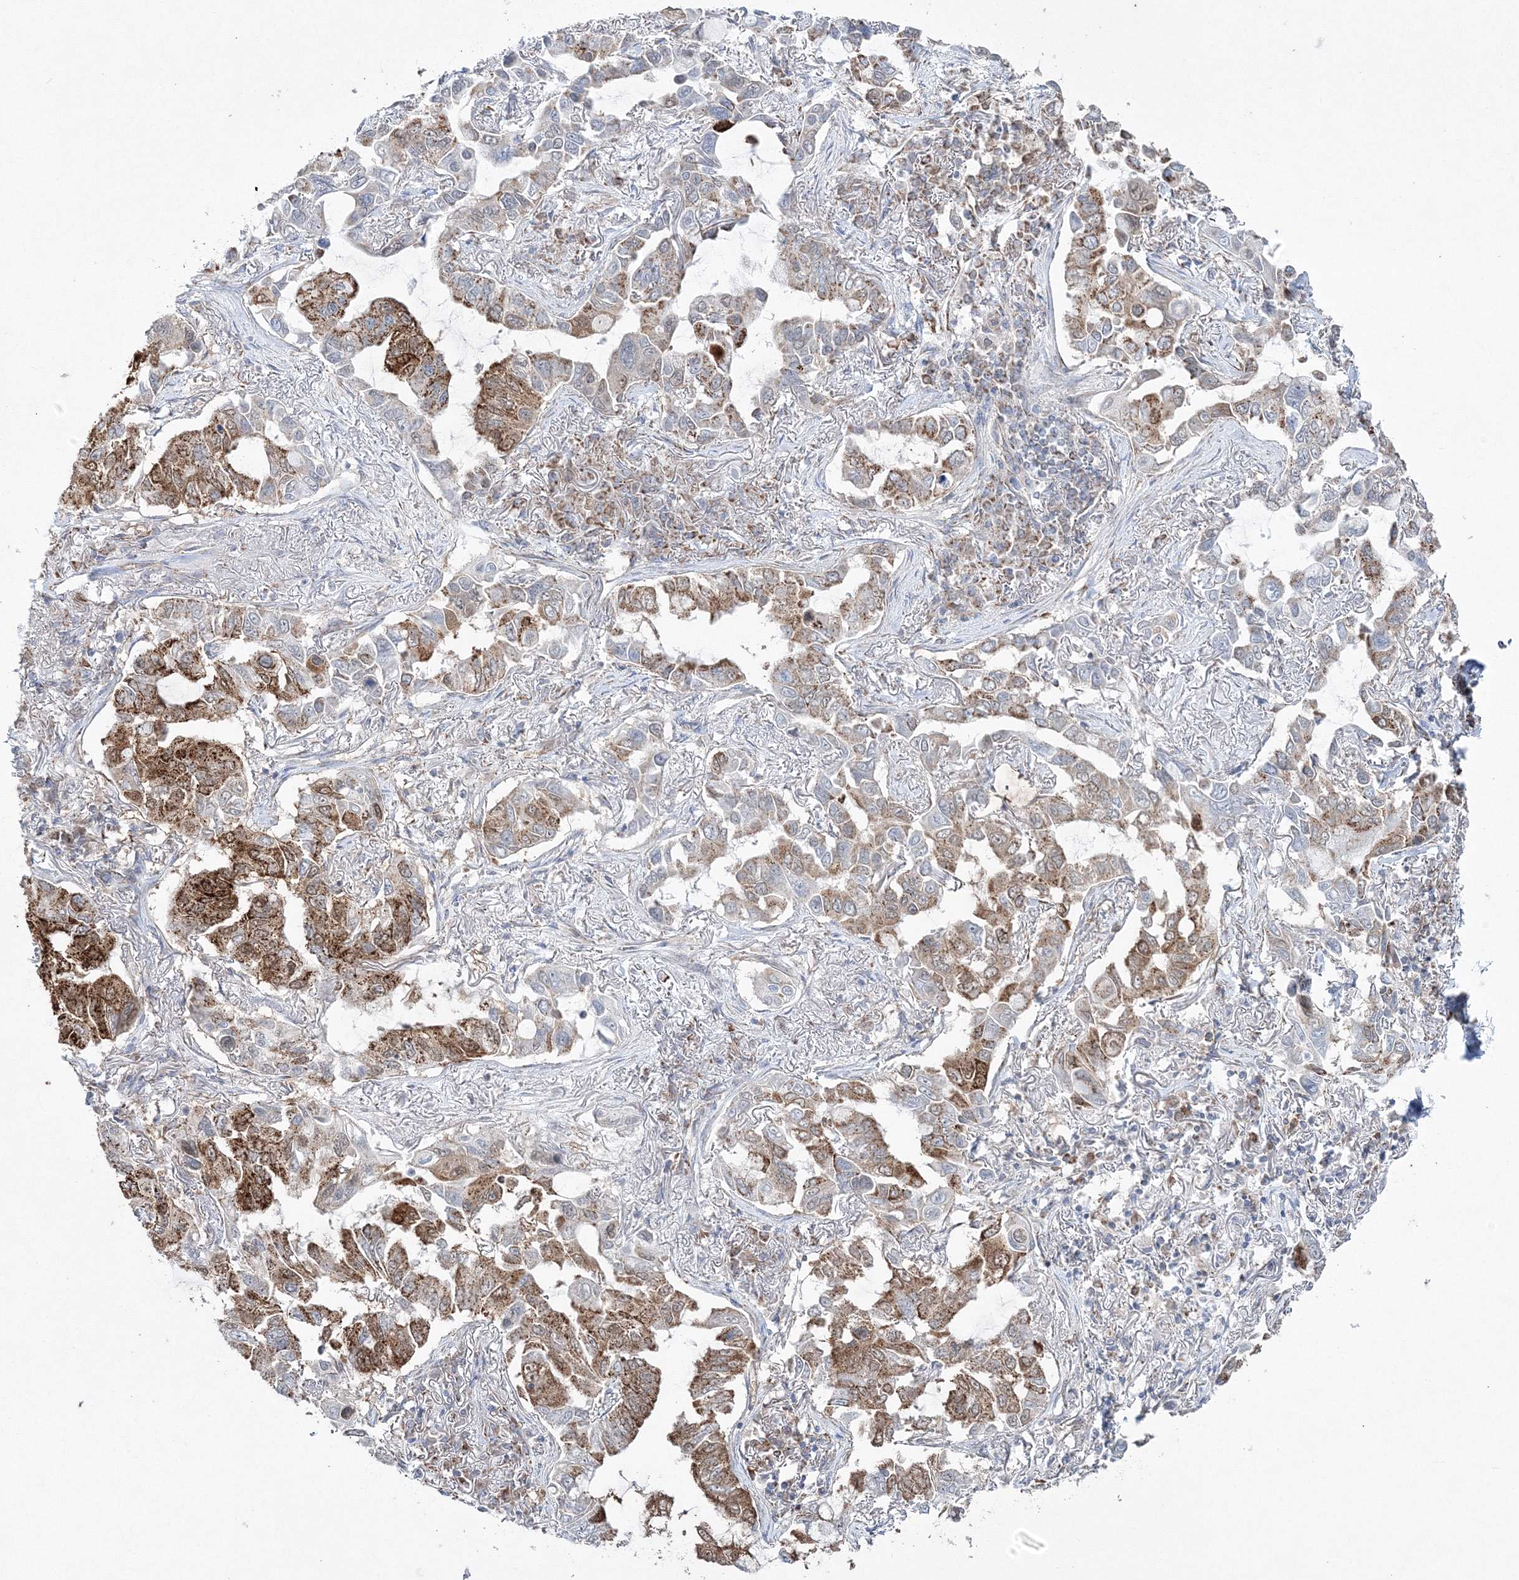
{"staining": {"intensity": "strong", "quantity": "25%-75%", "location": "cytoplasmic/membranous"}, "tissue": "lung cancer", "cell_type": "Tumor cells", "image_type": "cancer", "snomed": [{"axis": "morphology", "description": "Adenocarcinoma, NOS"}, {"axis": "topography", "description": "Lung"}], "caption": "Immunohistochemistry micrograph of neoplastic tissue: human adenocarcinoma (lung) stained using immunohistochemistry (IHC) shows high levels of strong protein expression localized specifically in the cytoplasmic/membranous of tumor cells, appearing as a cytoplasmic/membranous brown color.", "gene": "HIBCH", "patient": {"sex": "male", "age": 64}}